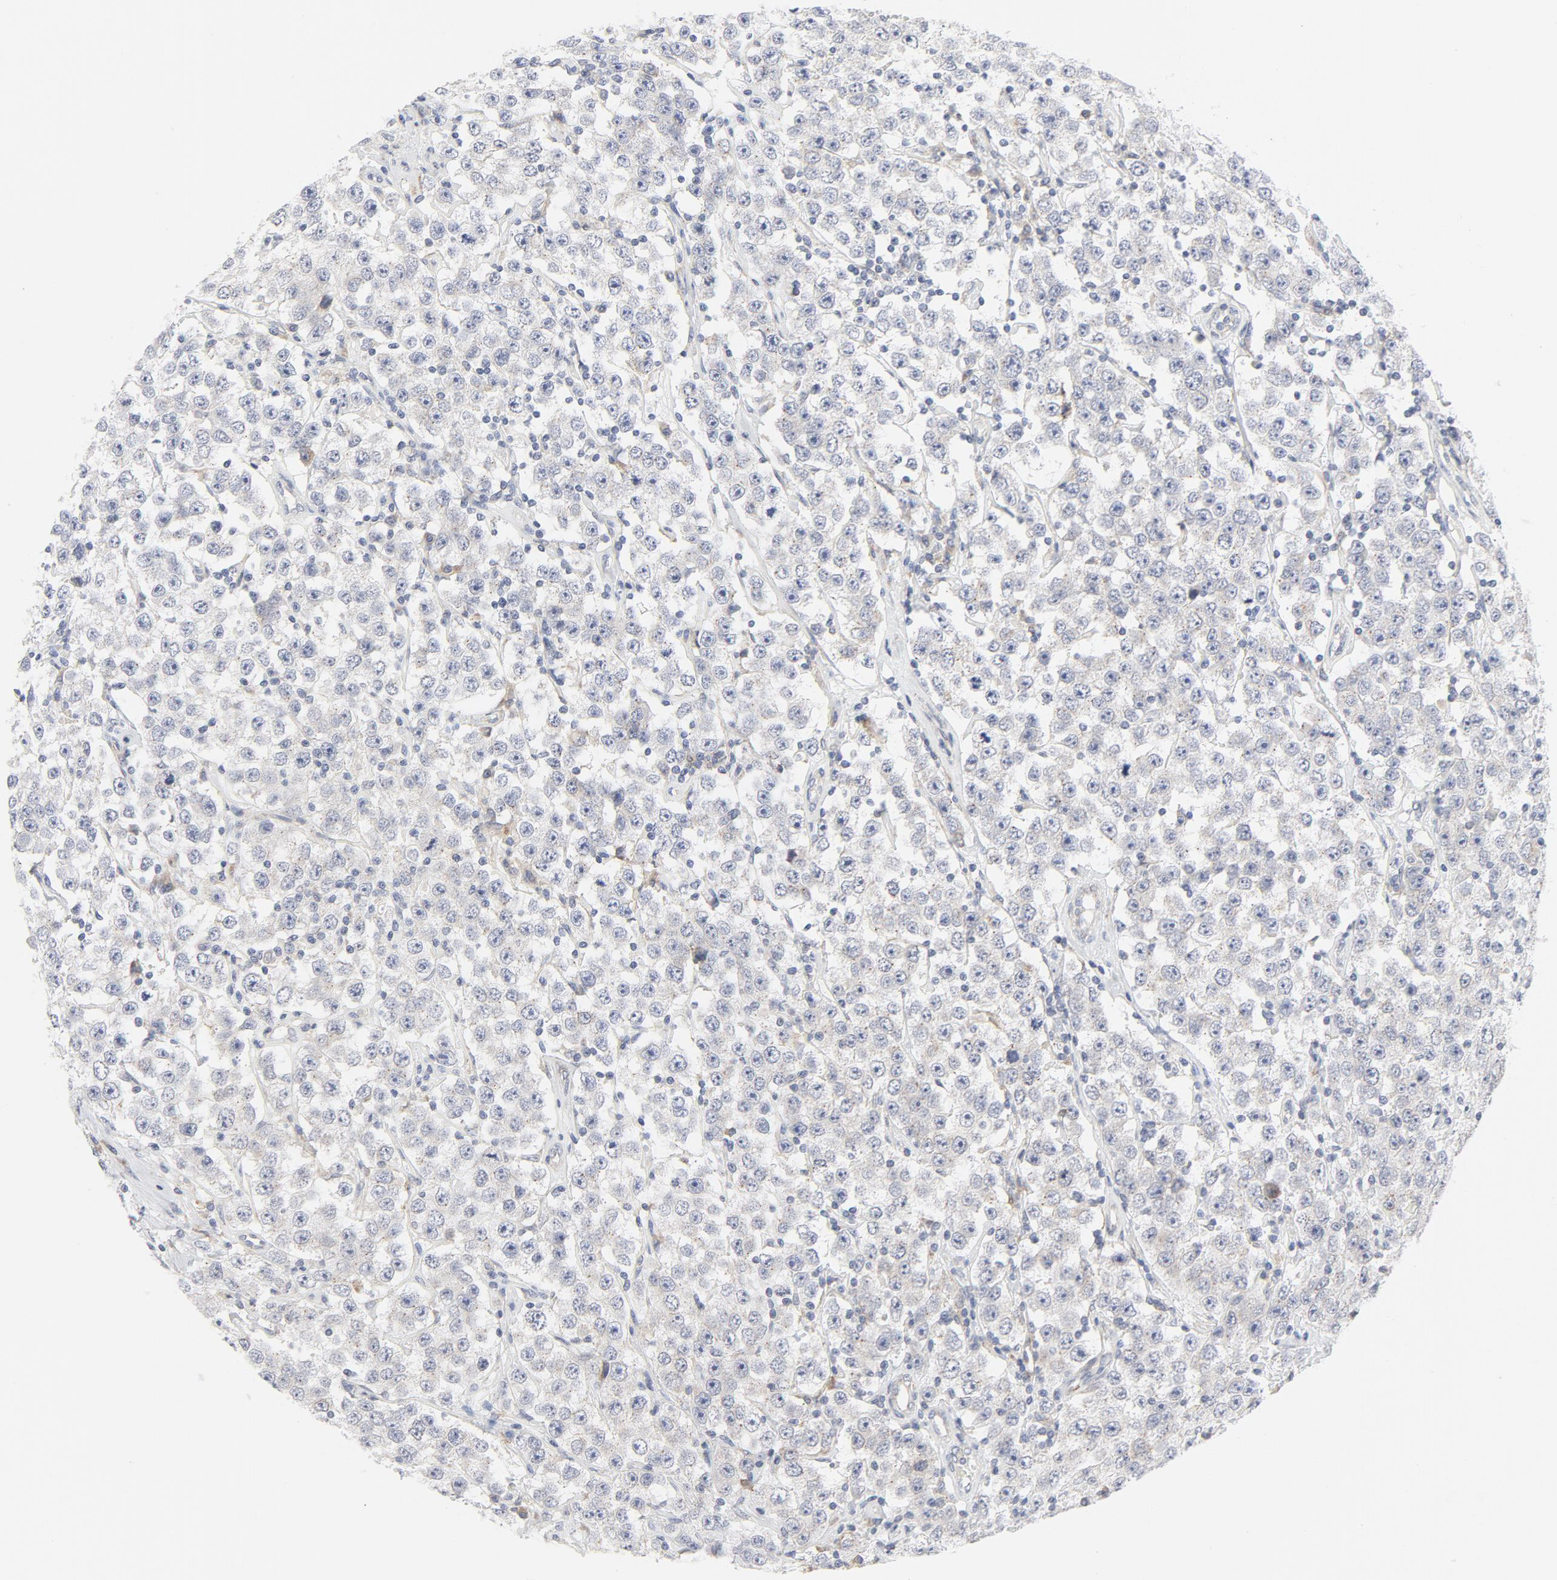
{"staining": {"intensity": "negative", "quantity": "none", "location": "none"}, "tissue": "testis cancer", "cell_type": "Tumor cells", "image_type": "cancer", "snomed": [{"axis": "morphology", "description": "Seminoma, NOS"}, {"axis": "topography", "description": "Testis"}], "caption": "High magnification brightfield microscopy of testis seminoma stained with DAB (brown) and counterstained with hematoxylin (blue): tumor cells show no significant positivity.", "gene": "LRP6", "patient": {"sex": "male", "age": 52}}